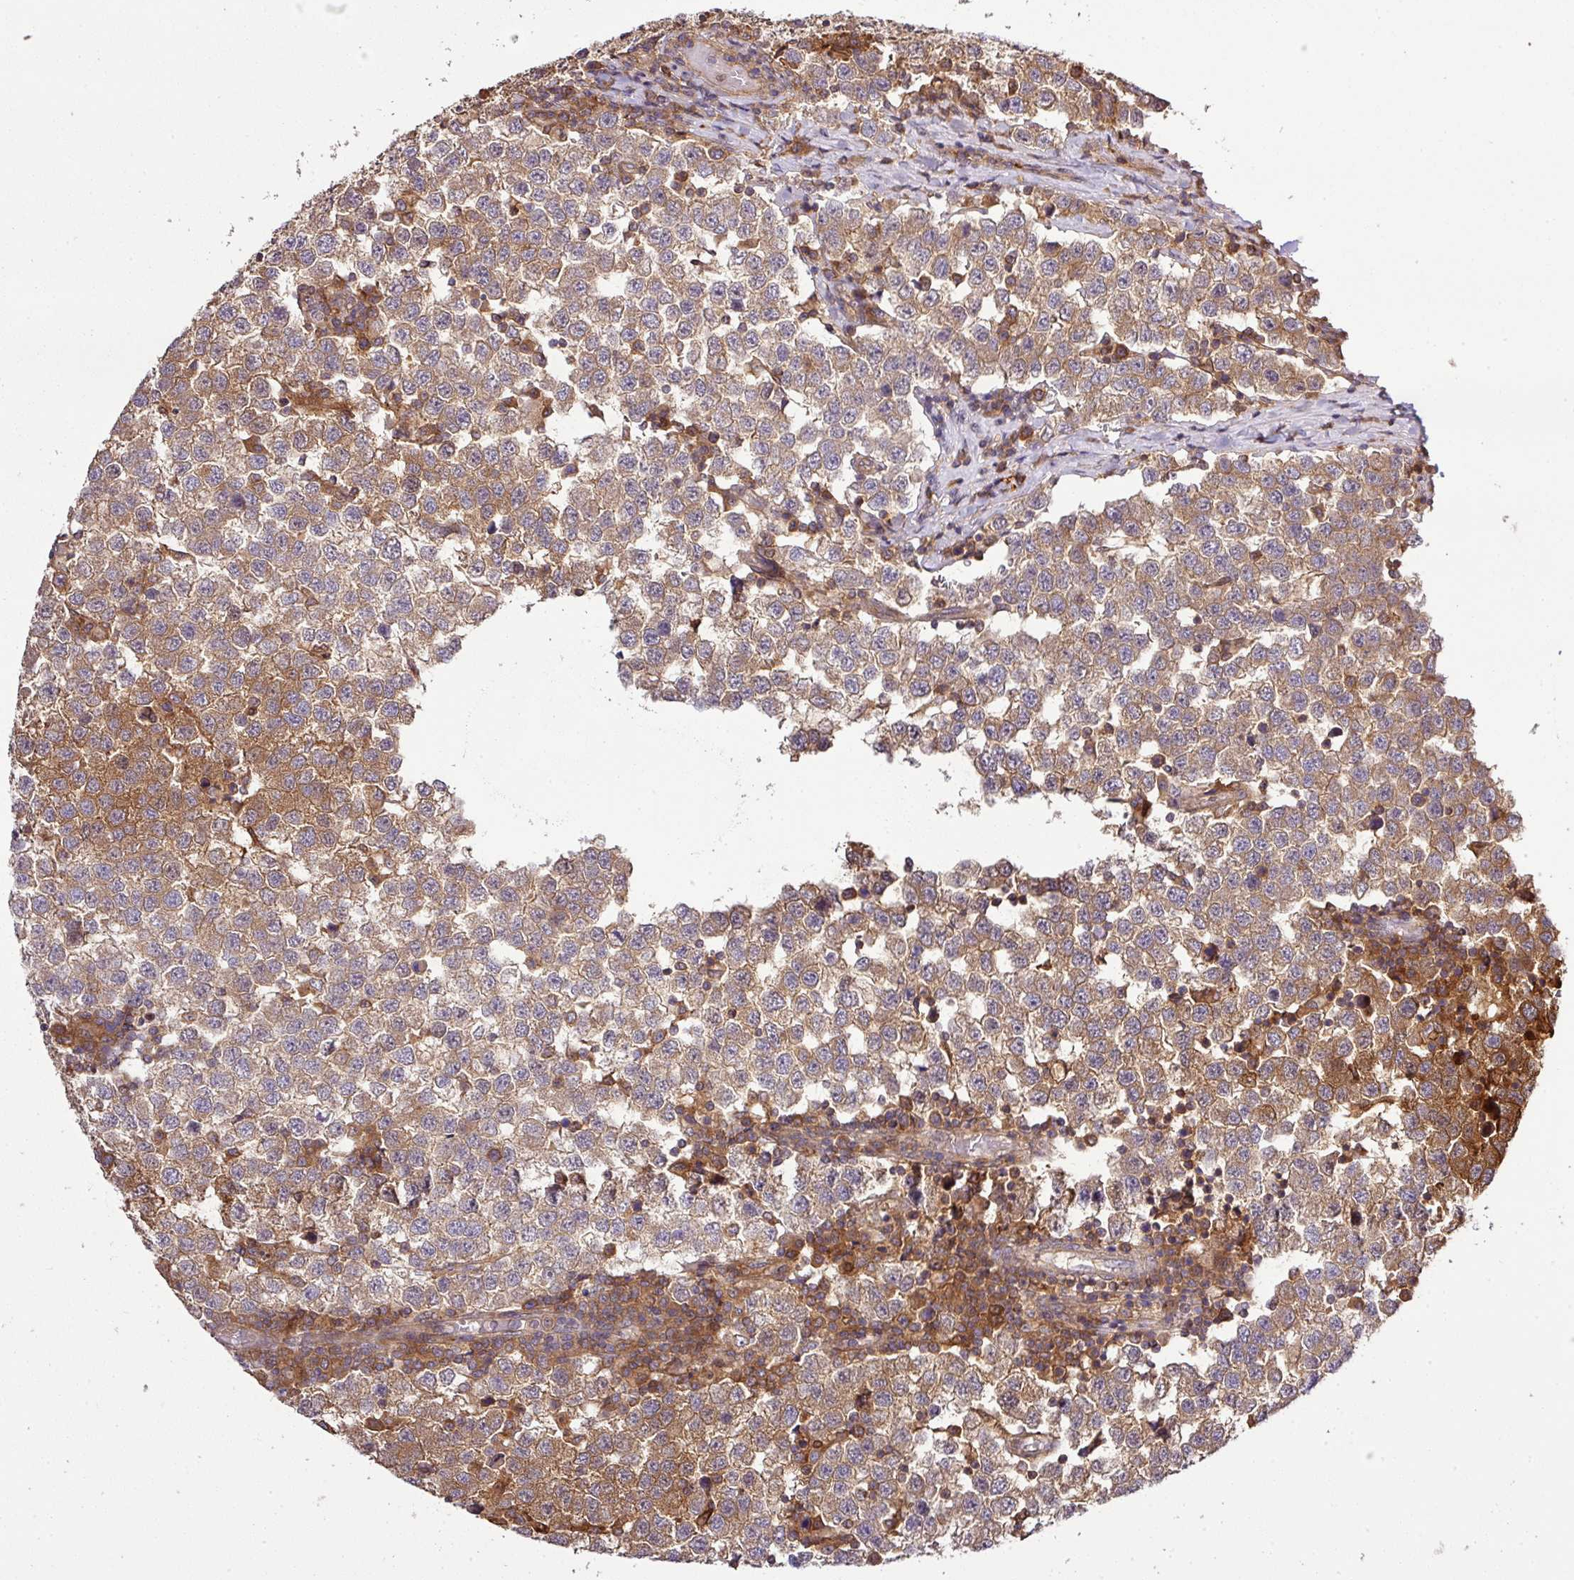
{"staining": {"intensity": "moderate", "quantity": ">75%", "location": "cytoplasmic/membranous"}, "tissue": "testis cancer", "cell_type": "Tumor cells", "image_type": "cancer", "snomed": [{"axis": "morphology", "description": "Seminoma, NOS"}, {"axis": "topography", "description": "Testis"}], "caption": "Brown immunohistochemical staining in testis cancer (seminoma) reveals moderate cytoplasmic/membranous expression in about >75% of tumor cells.", "gene": "TMEM107", "patient": {"sex": "male", "age": 34}}